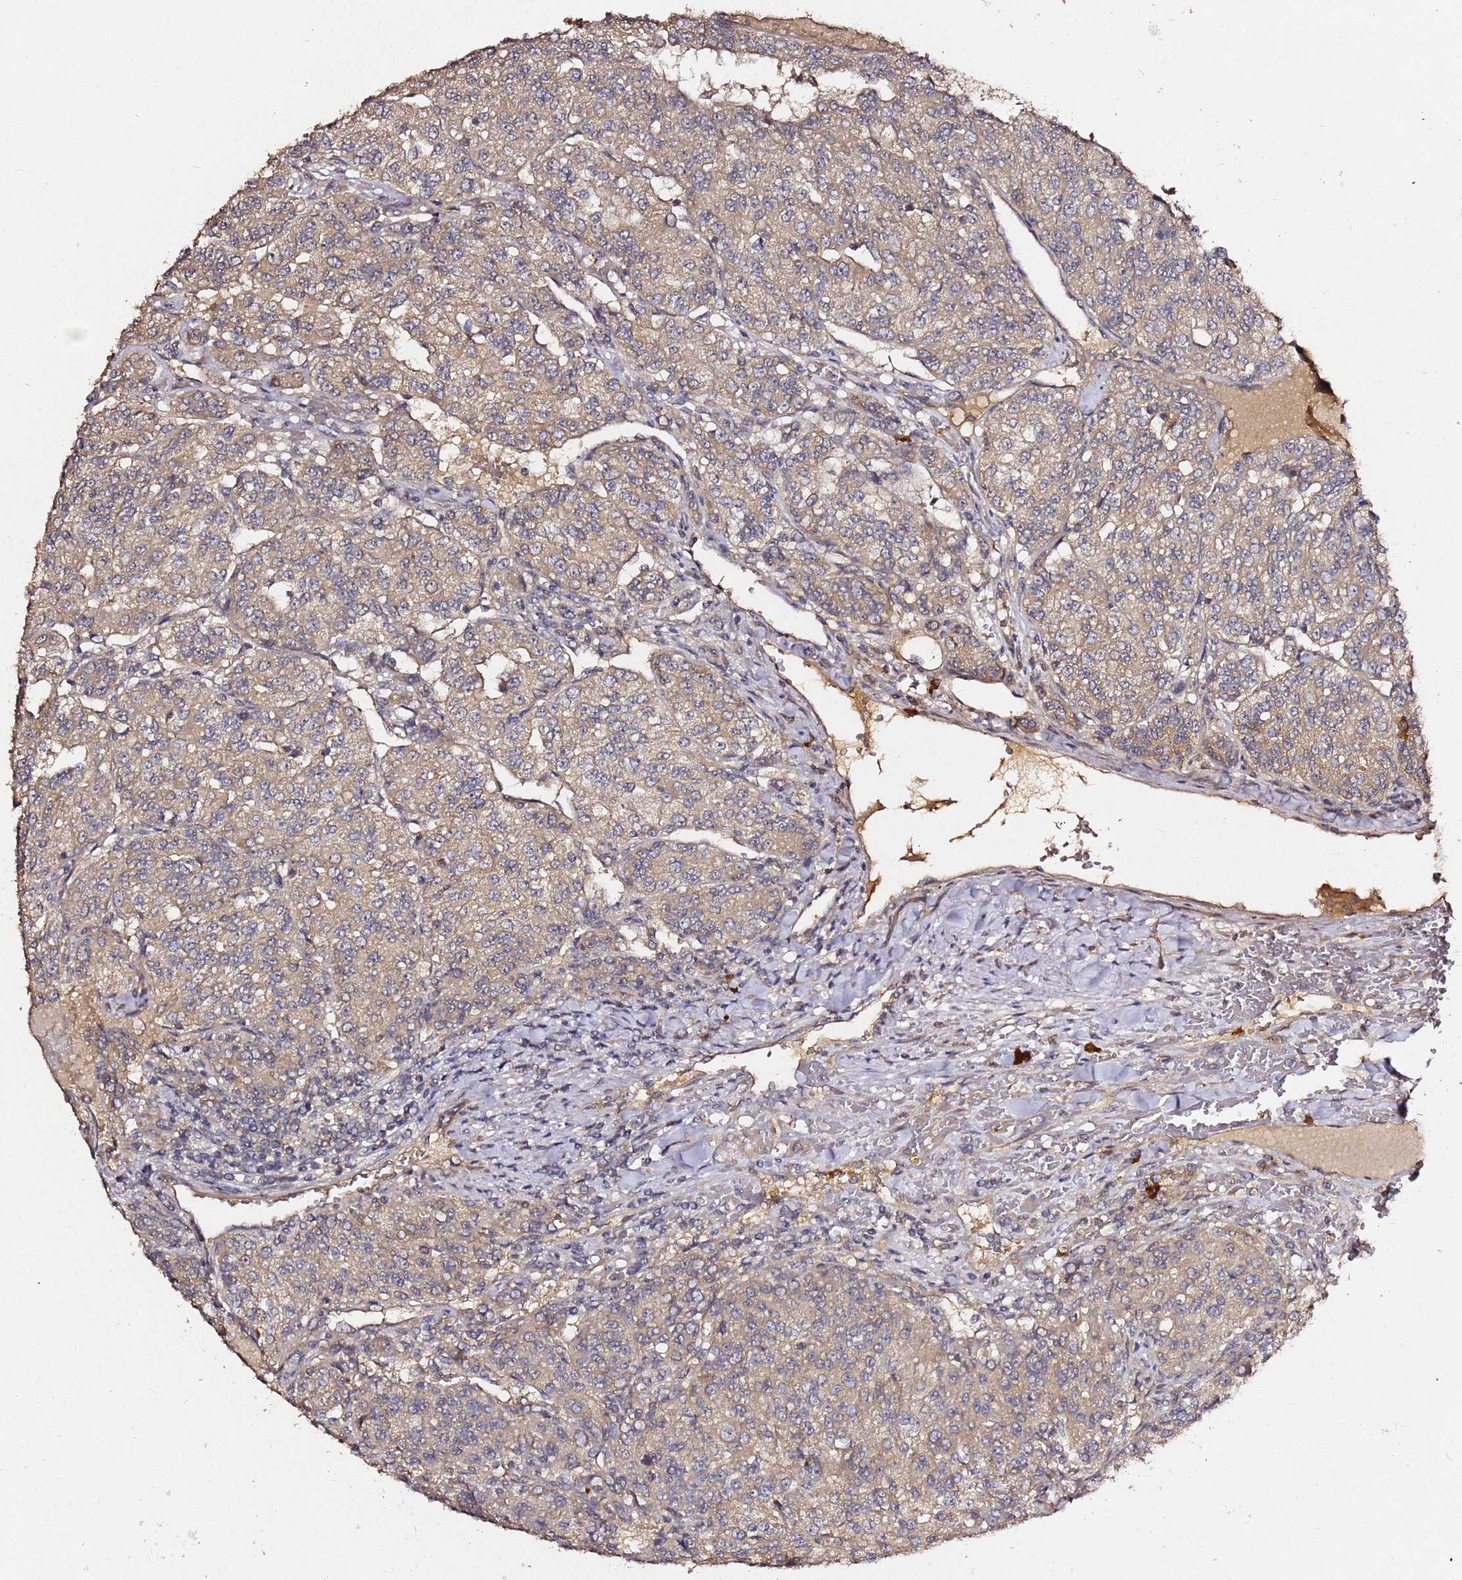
{"staining": {"intensity": "moderate", "quantity": "25%-75%", "location": "cytoplasmic/membranous"}, "tissue": "renal cancer", "cell_type": "Tumor cells", "image_type": "cancer", "snomed": [{"axis": "morphology", "description": "Adenocarcinoma, NOS"}, {"axis": "topography", "description": "Kidney"}], "caption": "Adenocarcinoma (renal) stained for a protein exhibits moderate cytoplasmic/membranous positivity in tumor cells.", "gene": "C6orf136", "patient": {"sex": "female", "age": 63}}